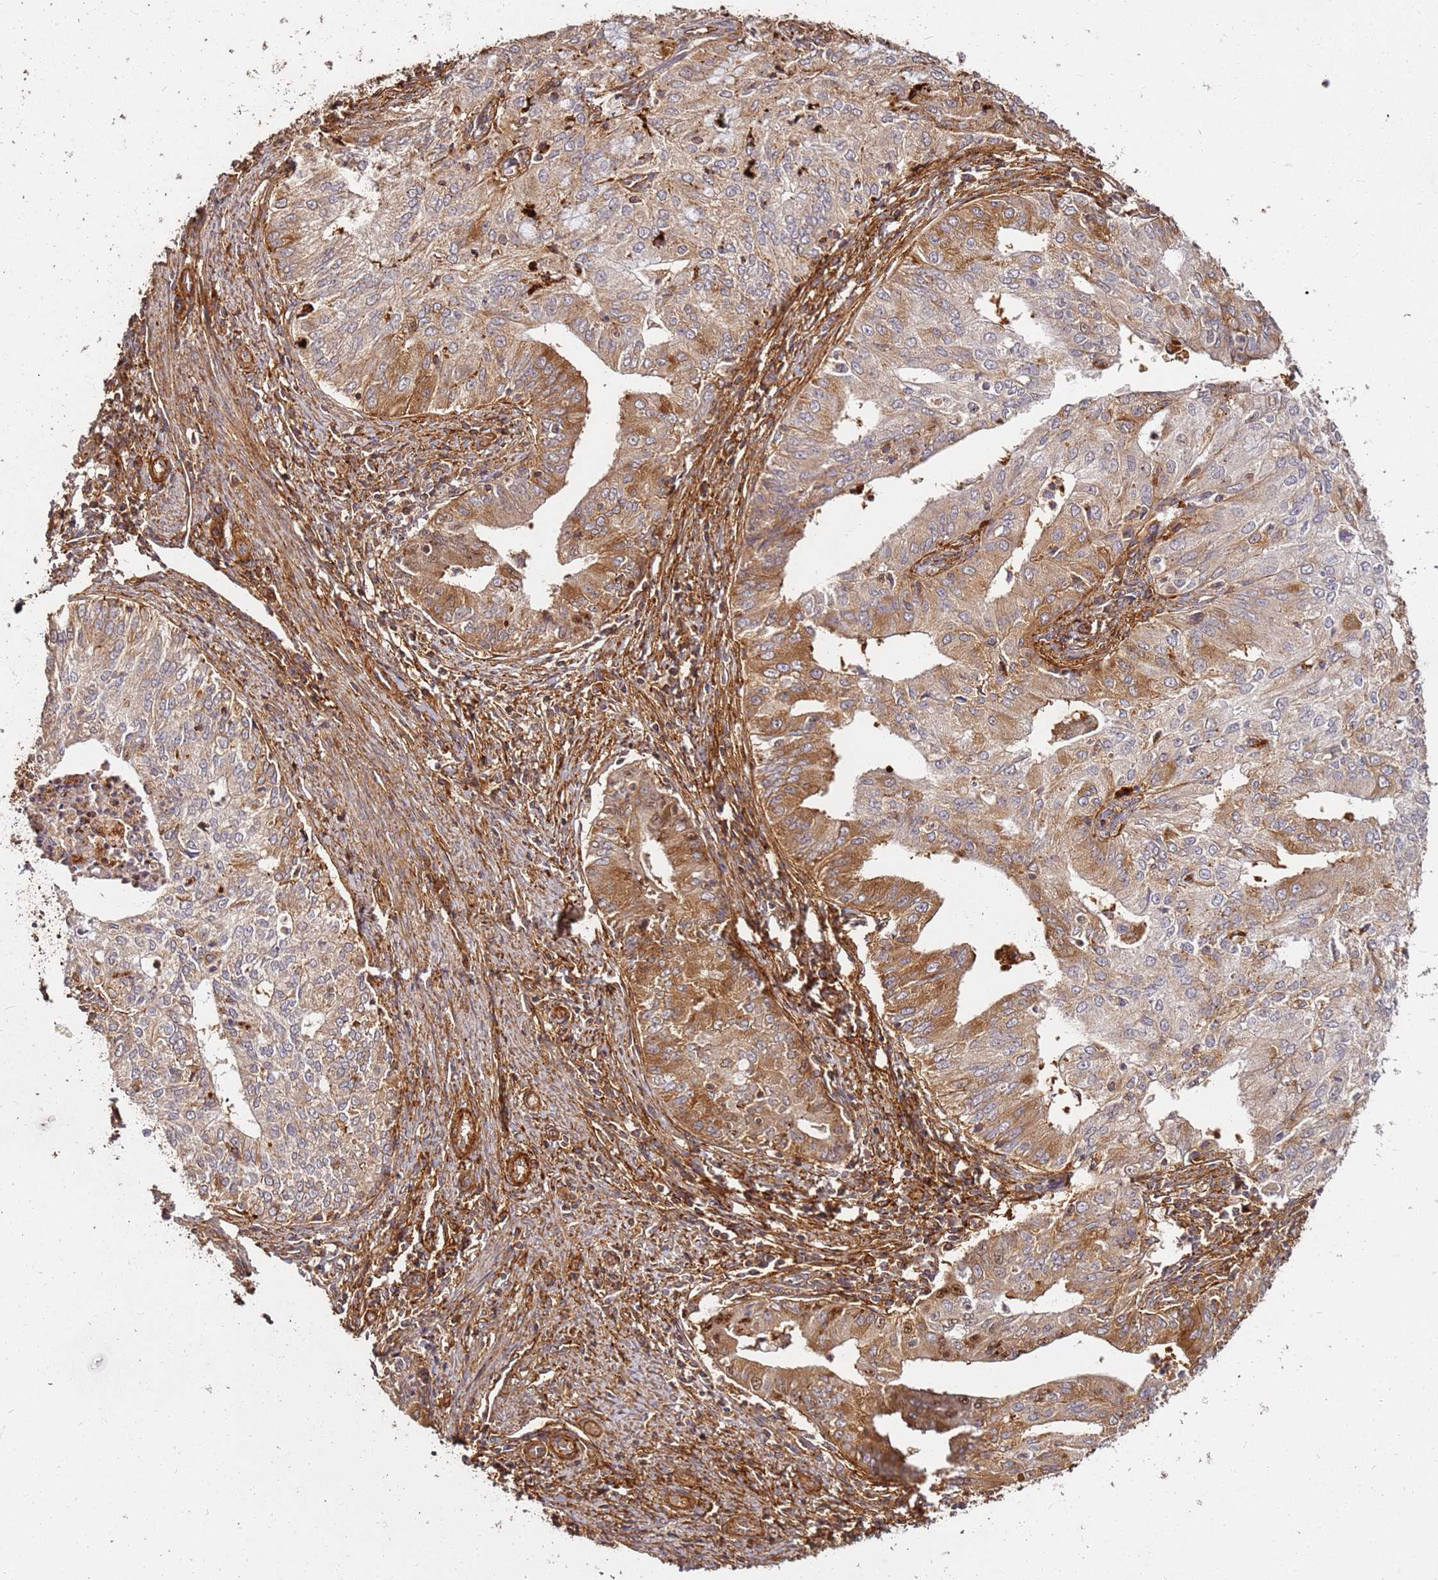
{"staining": {"intensity": "strong", "quantity": "25%-75%", "location": "cytoplasmic/membranous"}, "tissue": "endometrial cancer", "cell_type": "Tumor cells", "image_type": "cancer", "snomed": [{"axis": "morphology", "description": "Adenocarcinoma, NOS"}, {"axis": "topography", "description": "Endometrium"}], "caption": "This is an image of immunohistochemistry (IHC) staining of adenocarcinoma (endometrial), which shows strong positivity in the cytoplasmic/membranous of tumor cells.", "gene": "DVL3", "patient": {"sex": "female", "age": 50}}